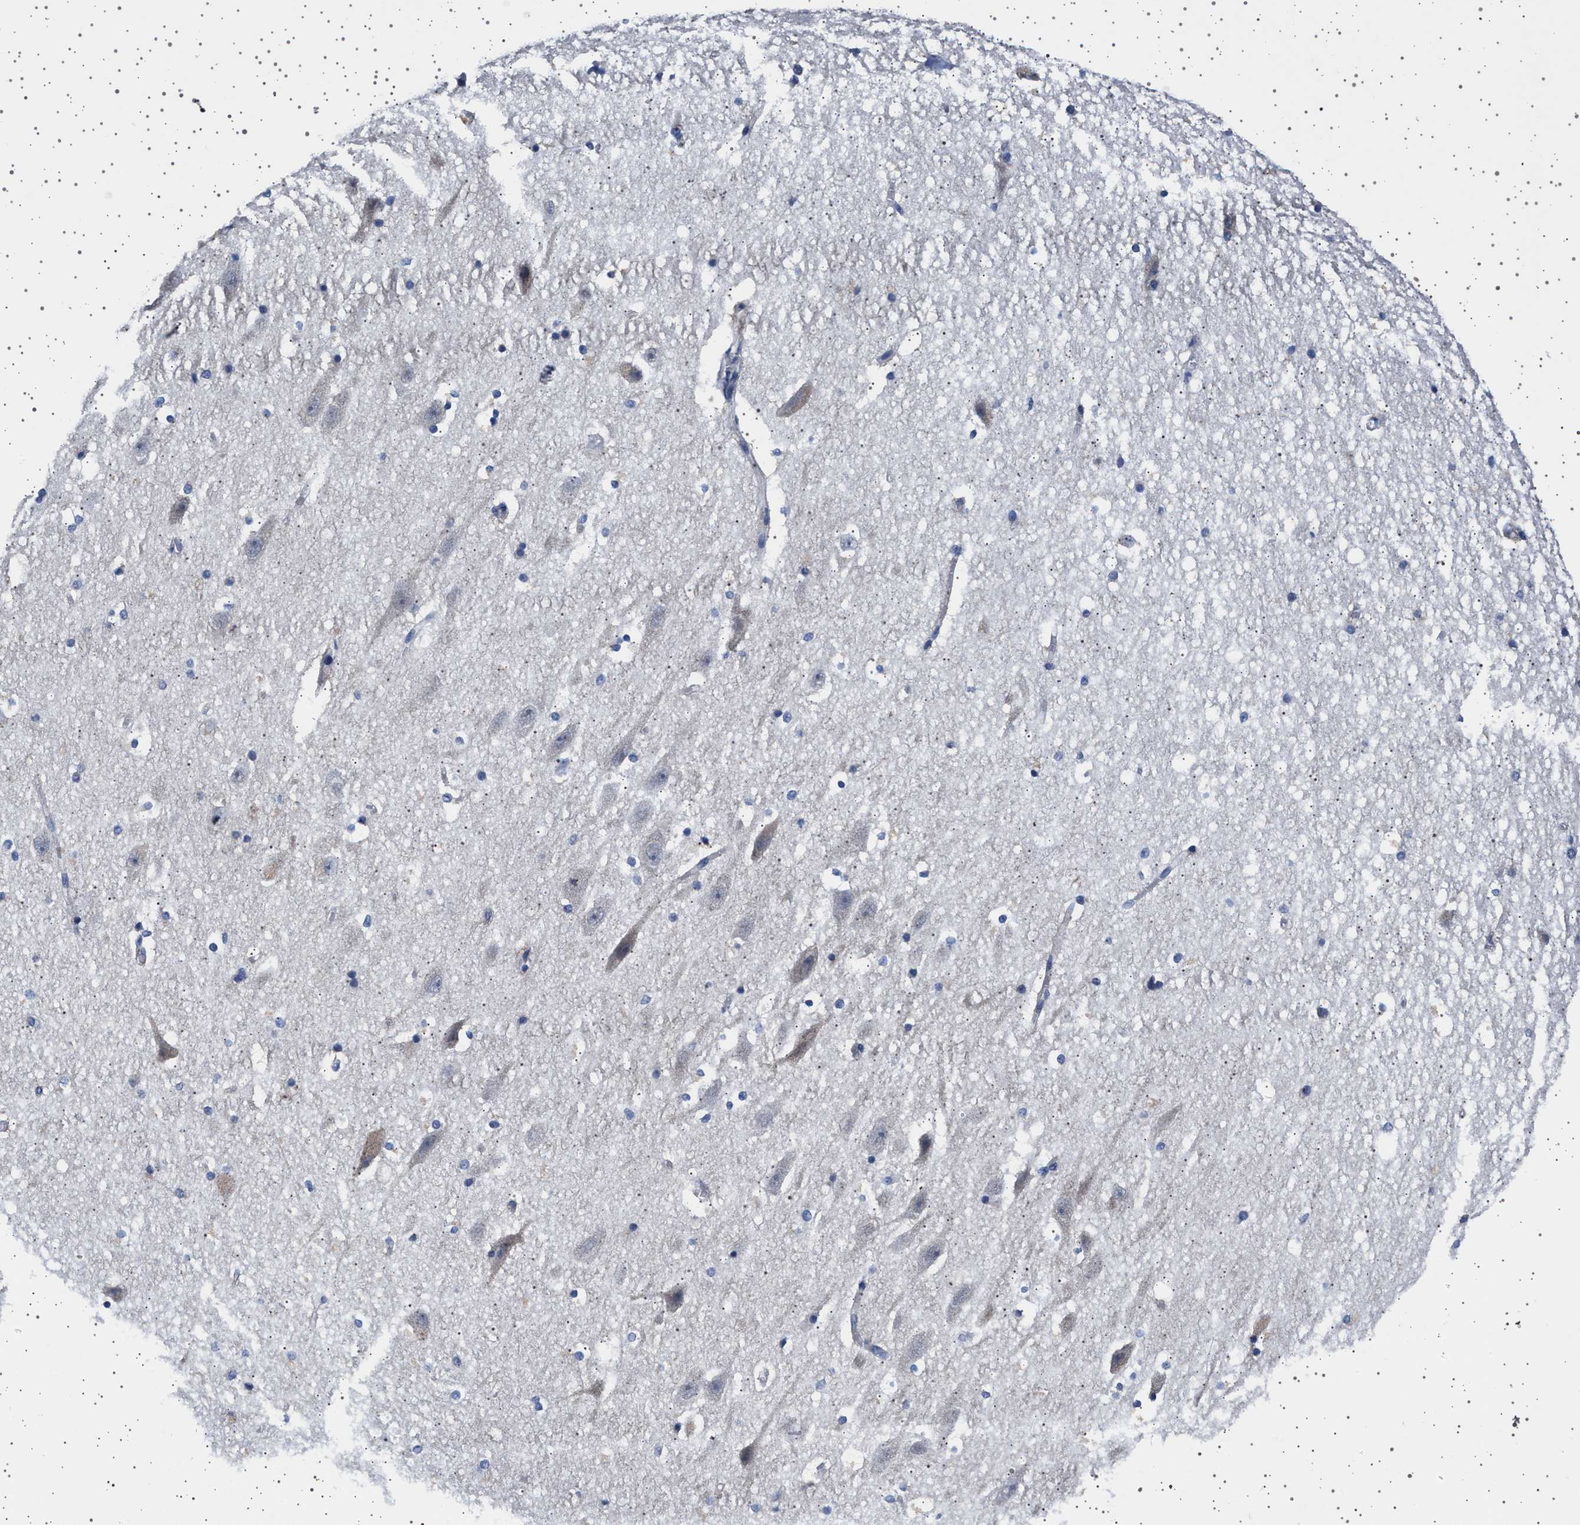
{"staining": {"intensity": "negative", "quantity": "none", "location": "none"}, "tissue": "hippocampus", "cell_type": "Glial cells", "image_type": "normal", "snomed": [{"axis": "morphology", "description": "Normal tissue, NOS"}, {"axis": "topography", "description": "Hippocampus"}], "caption": "DAB (3,3'-diaminobenzidine) immunohistochemical staining of unremarkable hippocampus displays no significant staining in glial cells.", "gene": "TRMT10B", "patient": {"sex": "female", "age": 19}}